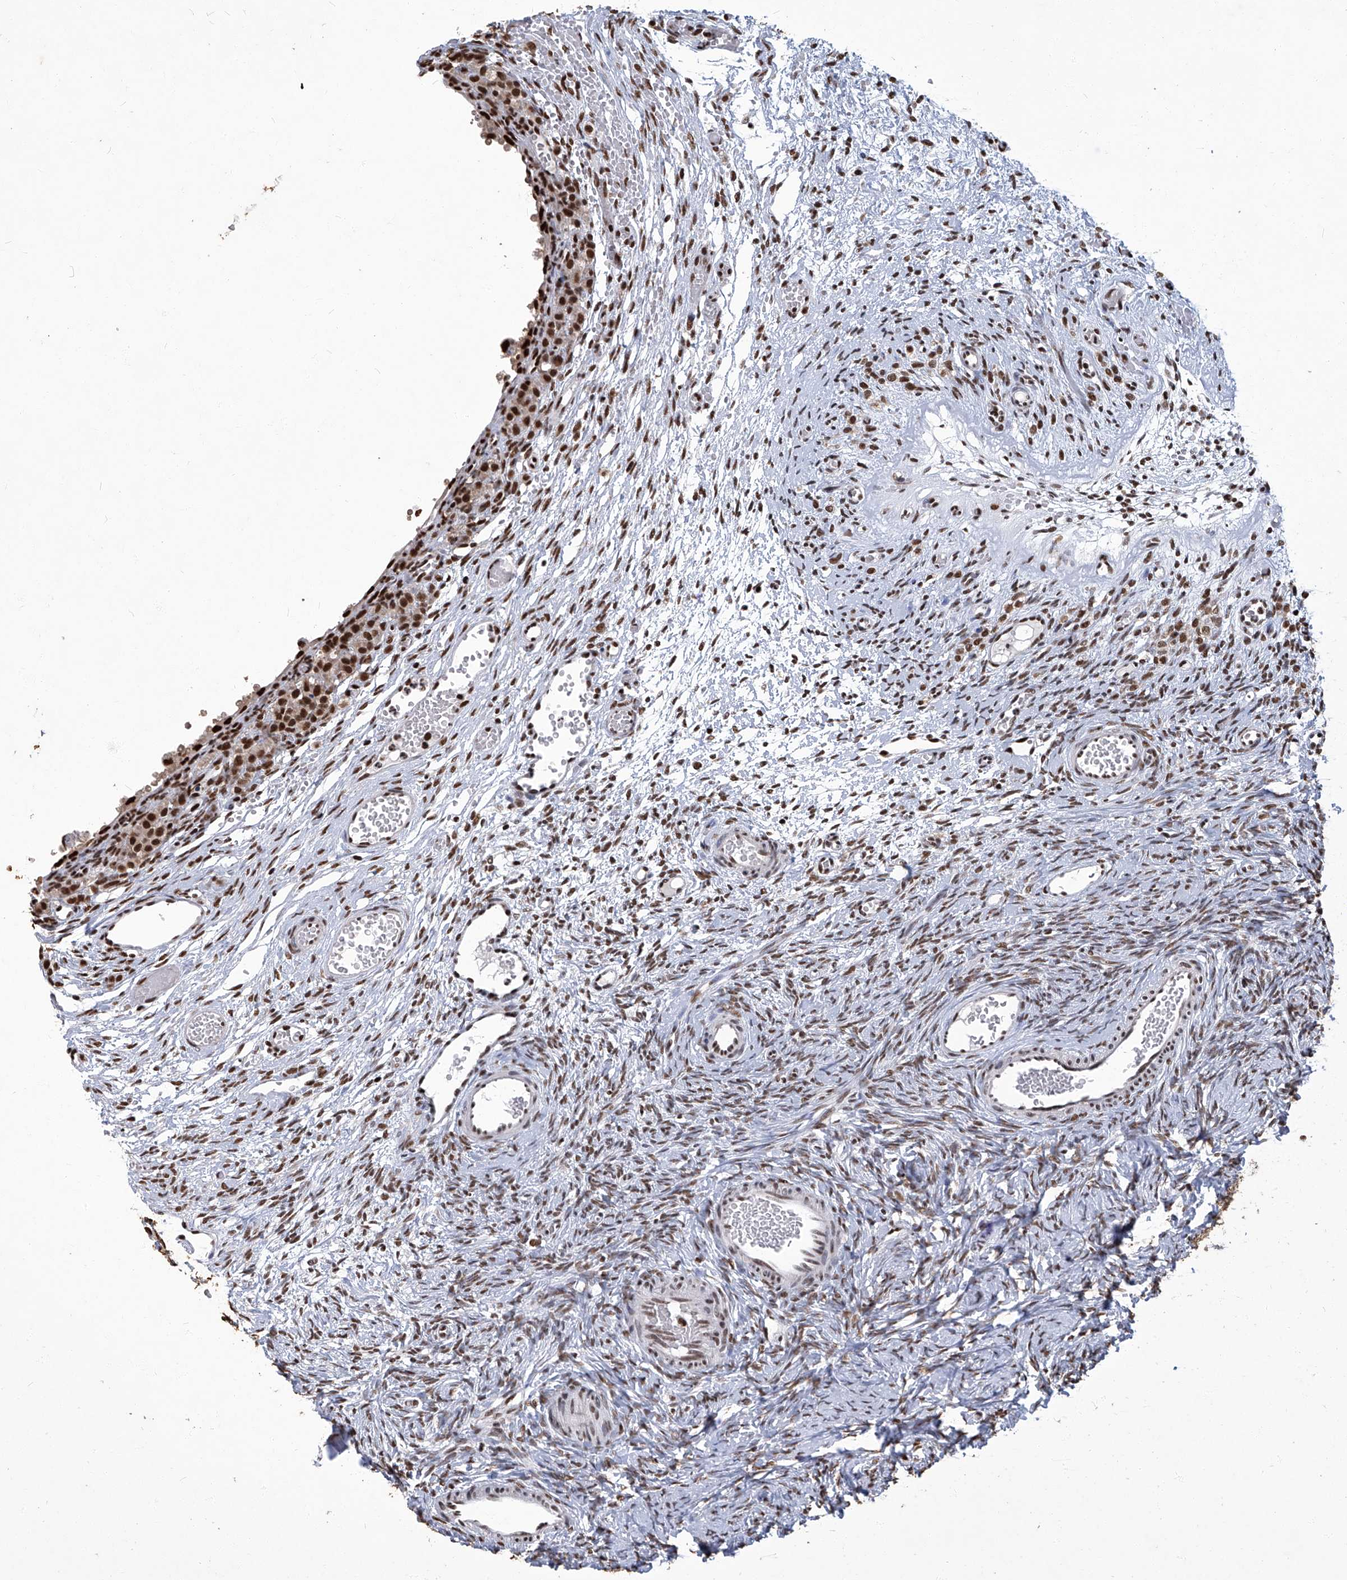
{"staining": {"intensity": "moderate", "quantity": ">75%", "location": "nuclear"}, "tissue": "ovary", "cell_type": "Ovarian stroma cells", "image_type": "normal", "snomed": [{"axis": "morphology", "description": "Adenocarcinoma, NOS"}, {"axis": "topography", "description": "Endometrium"}], "caption": "High-power microscopy captured an IHC micrograph of benign ovary, revealing moderate nuclear positivity in approximately >75% of ovarian stroma cells.", "gene": "HBP1", "patient": {"sex": "female", "age": 32}}